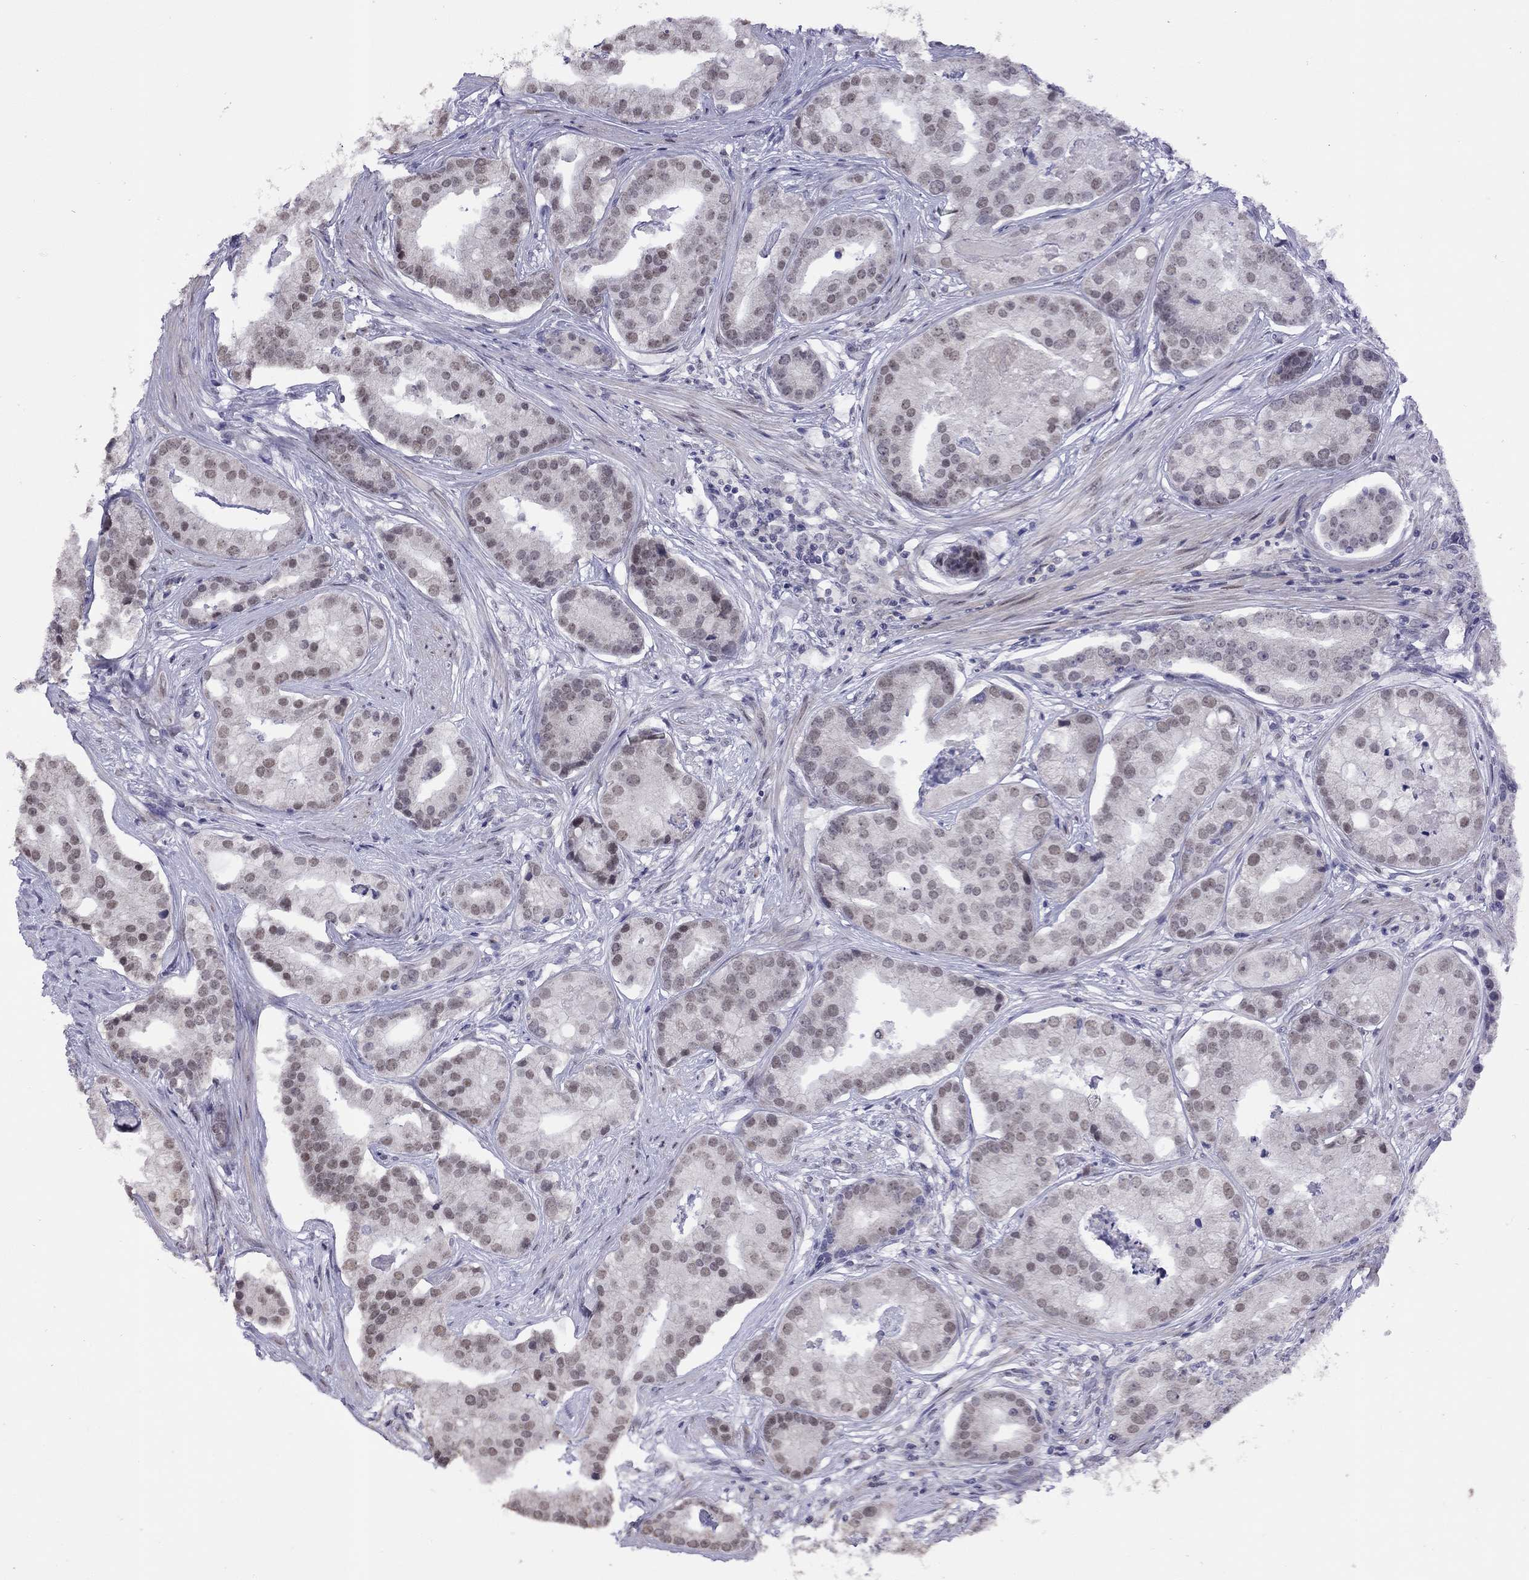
{"staining": {"intensity": "weak", "quantity": "25%-75%", "location": "nuclear"}, "tissue": "prostate cancer", "cell_type": "Tumor cells", "image_type": "cancer", "snomed": [{"axis": "morphology", "description": "Adenocarcinoma, NOS"}, {"axis": "topography", "description": "Prostate and seminal vesicle, NOS"}, {"axis": "topography", "description": "Prostate"}], "caption": "The immunohistochemical stain highlights weak nuclear positivity in tumor cells of prostate cancer (adenocarcinoma) tissue.", "gene": "HES5", "patient": {"sex": "male", "age": 44}}